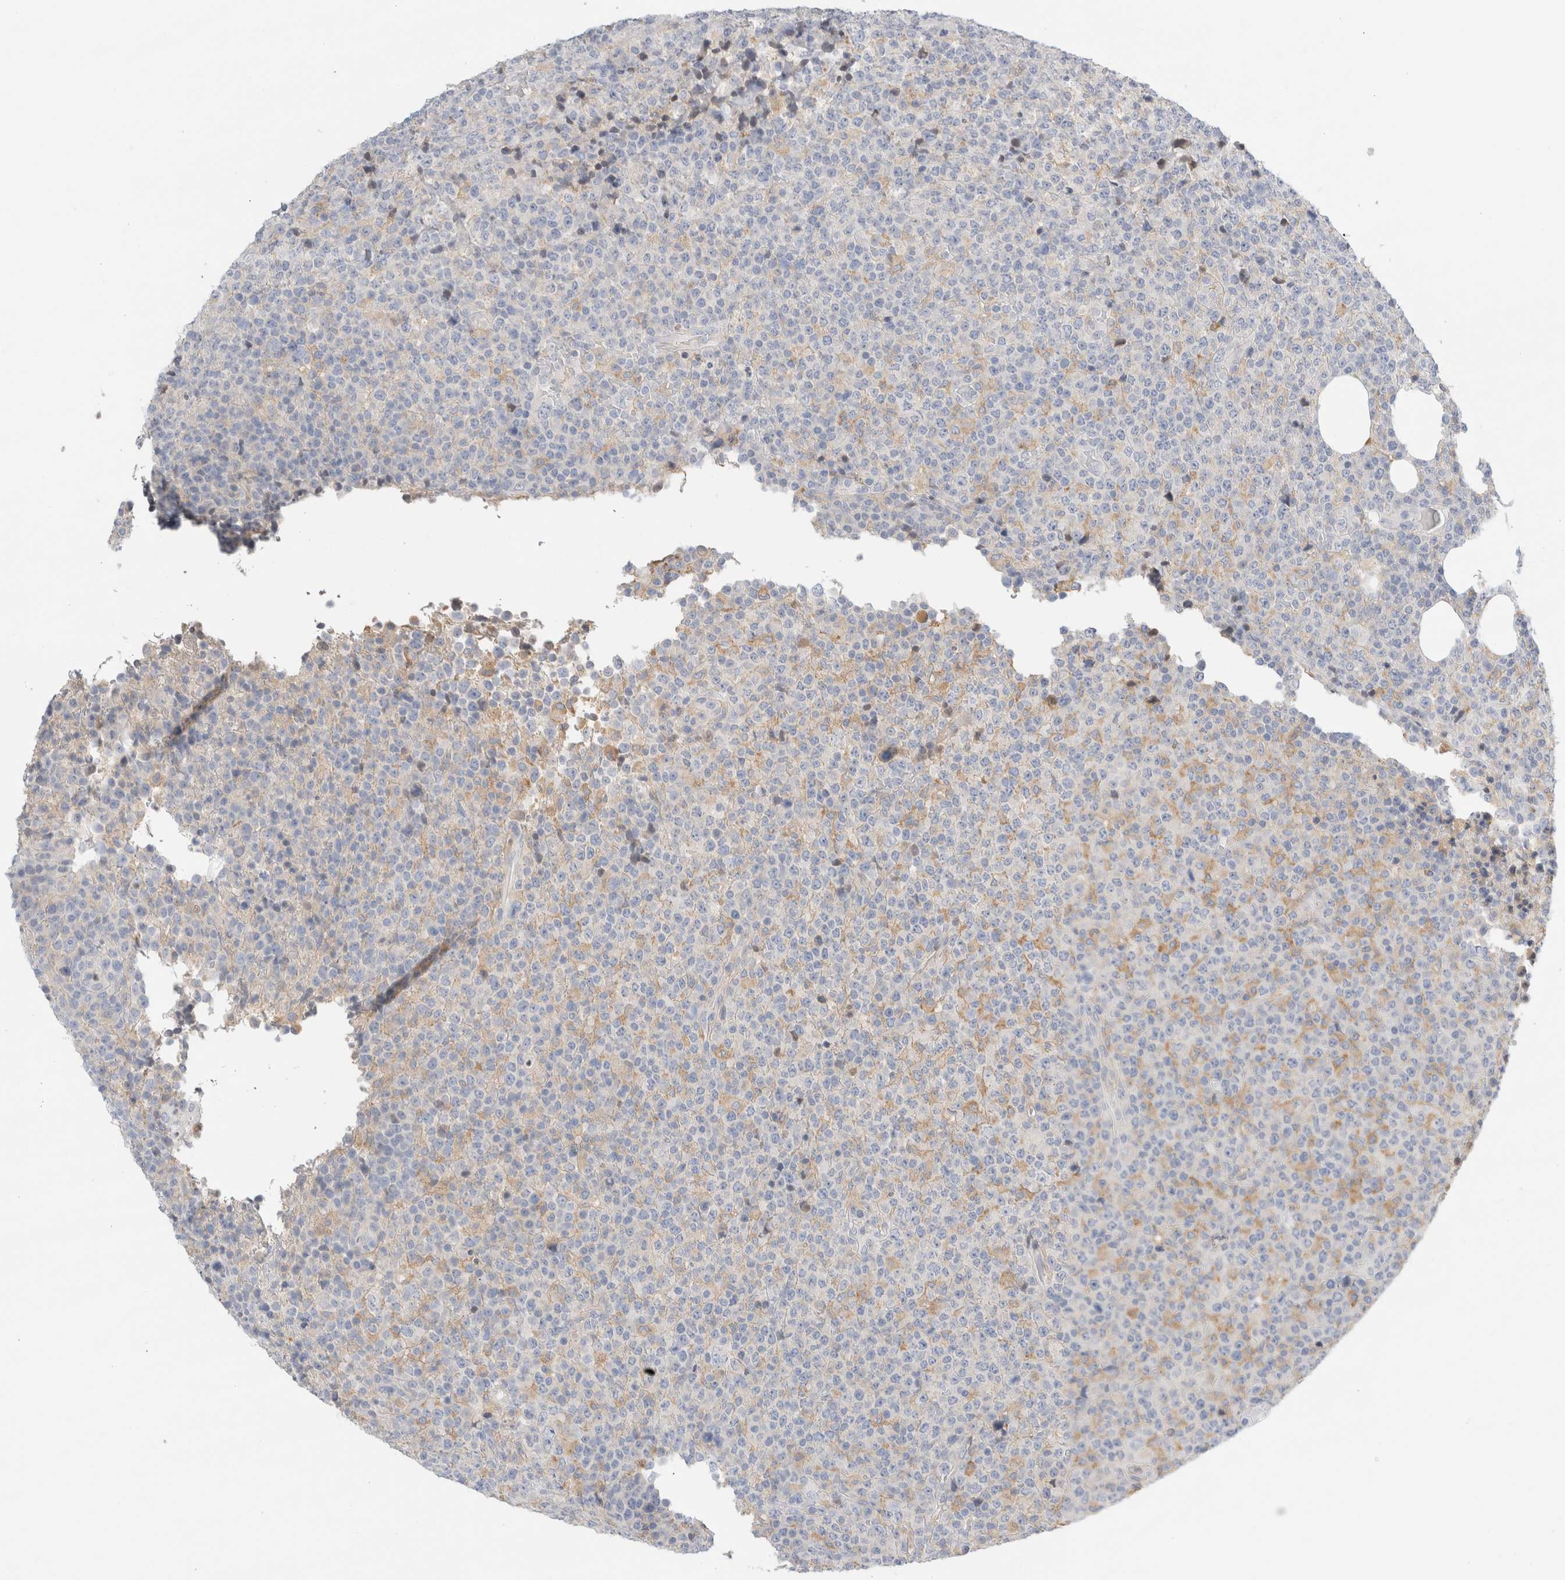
{"staining": {"intensity": "negative", "quantity": "none", "location": "none"}, "tissue": "lymphoma", "cell_type": "Tumor cells", "image_type": "cancer", "snomed": [{"axis": "morphology", "description": "Malignant lymphoma, non-Hodgkin's type, High grade"}, {"axis": "topography", "description": "Lymph node"}], "caption": "There is no significant positivity in tumor cells of malignant lymphoma, non-Hodgkin's type (high-grade). (Immunohistochemistry (ihc), brightfield microscopy, high magnification).", "gene": "ADAM30", "patient": {"sex": "male", "age": 13}}